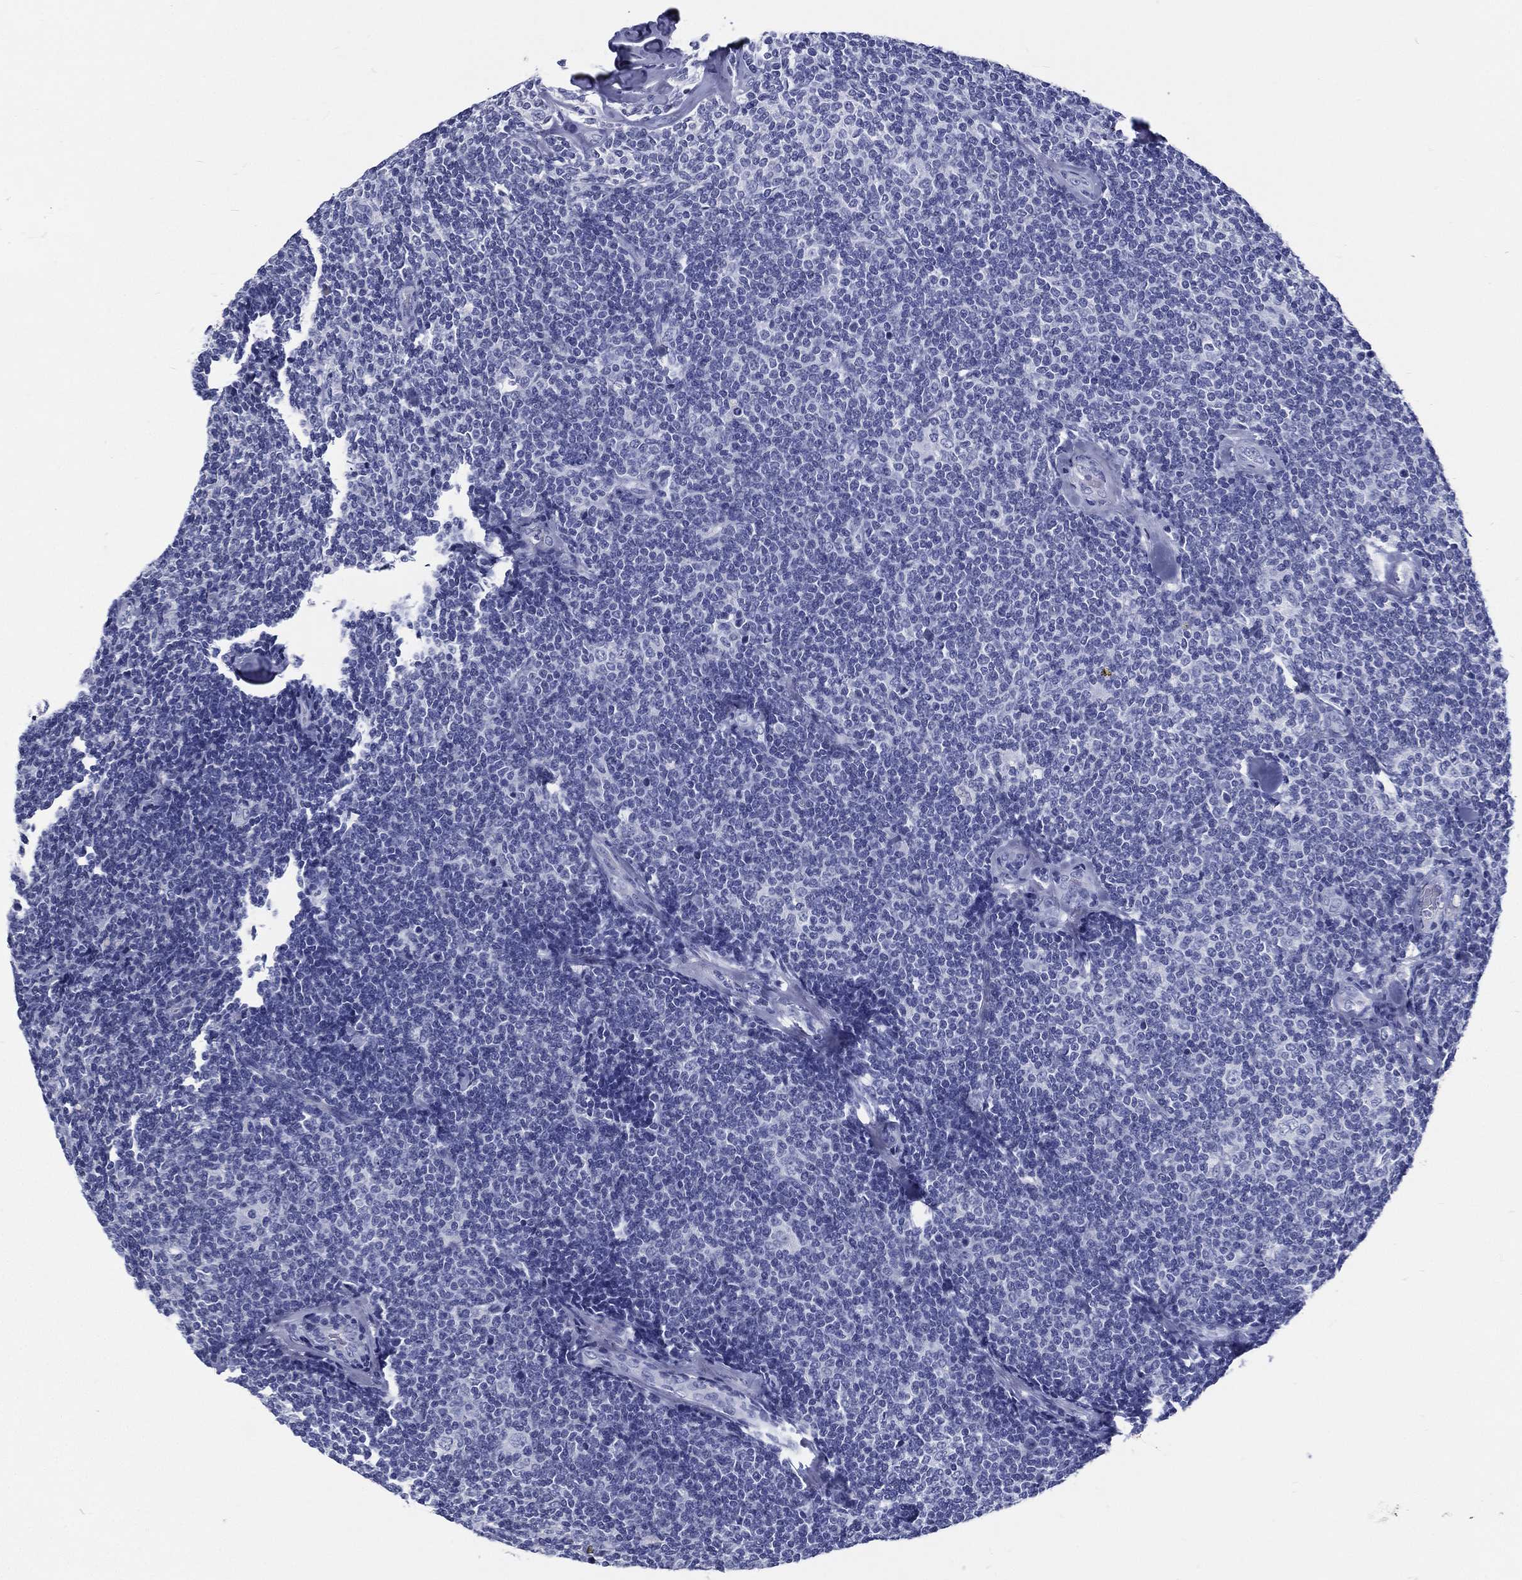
{"staining": {"intensity": "negative", "quantity": "none", "location": "none"}, "tissue": "lymphoma", "cell_type": "Tumor cells", "image_type": "cancer", "snomed": [{"axis": "morphology", "description": "Malignant lymphoma, non-Hodgkin's type, Low grade"}, {"axis": "topography", "description": "Lymph node"}], "caption": "This is an immunohistochemistry (IHC) image of low-grade malignant lymphoma, non-Hodgkin's type. There is no expression in tumor cells.", "gene": "RSPH4A", "patient": {"sex": "female", "age": 56}}